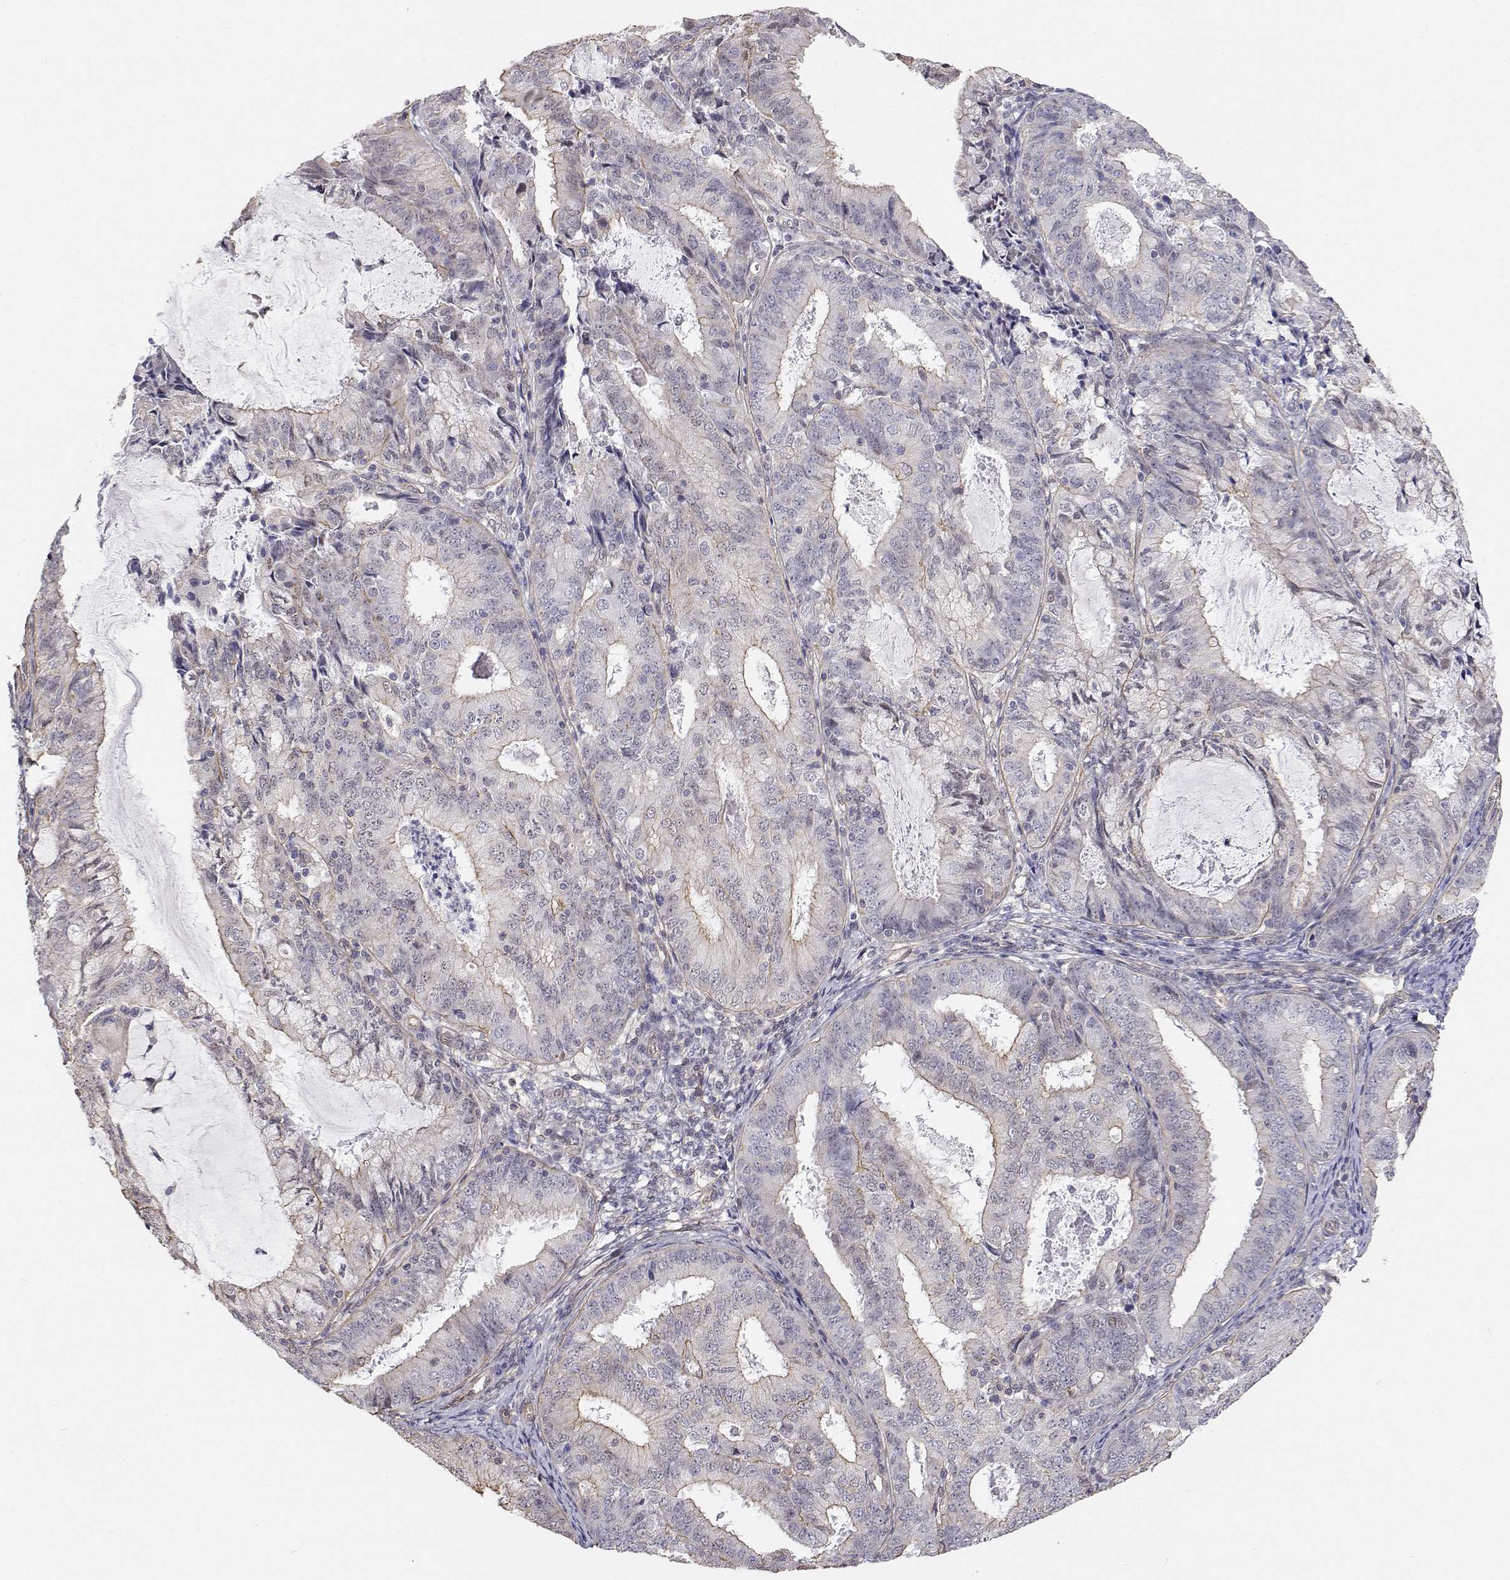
{"staining": {"intensity": "weak", "quantity": "<25%", "location": "cytoplasmic/membranous"}, "tissue": "endometrial cancer", "cell_type": "Tumor cells", "image_type": "cancer", "snomed": [{"axis": "morphology", "description": "Adenocarcinoma, NOS"}, {"axis": "topography", "description": "Endometrium"}], "caption": "The photomicrograph exhibits no staining of tumor cells in endometrial cancer (adenocarcinoma).", "gene": "GSDMA", "patient": {"sex": "female", "age": 57}}